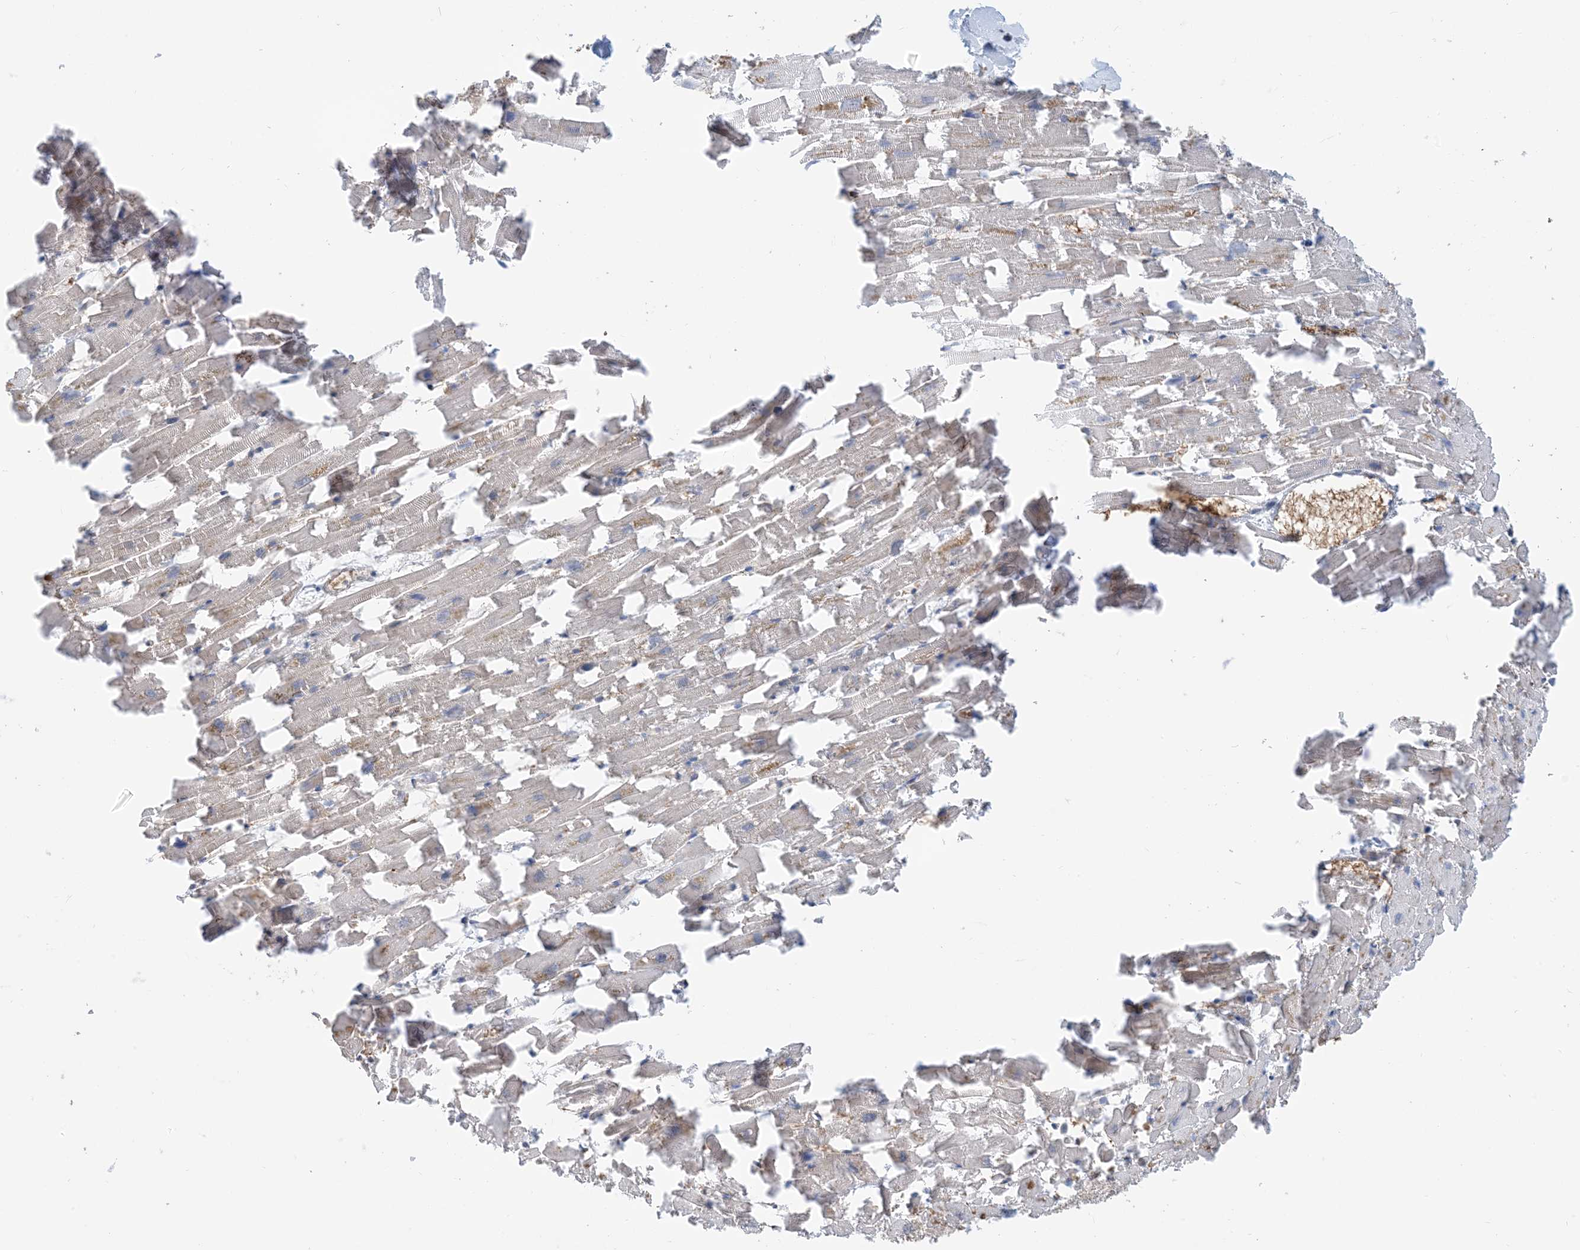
{"staining": {"intensity": "weak", "quantity": ">75%", "location": "cytoplasmic/membranous"}, "tissue": "heart muscle", "cell_type": "Cardiomyocytes", "image_type": "normal", "snomed": [{"axis": "morphology", "description": "Normal tissue, NOS"}, {"axis": "topography", "description": "Heart"}], "caption": "Approximately >75% of cardiomyocytes in unremarkable human heart muscle exhibit weak cytoplasmic/membranous protein expression as visualized by brown immunohistochemical staining.", "gene": "PHOSPHO2", "patient": {"sex": "female", "age": 64}}